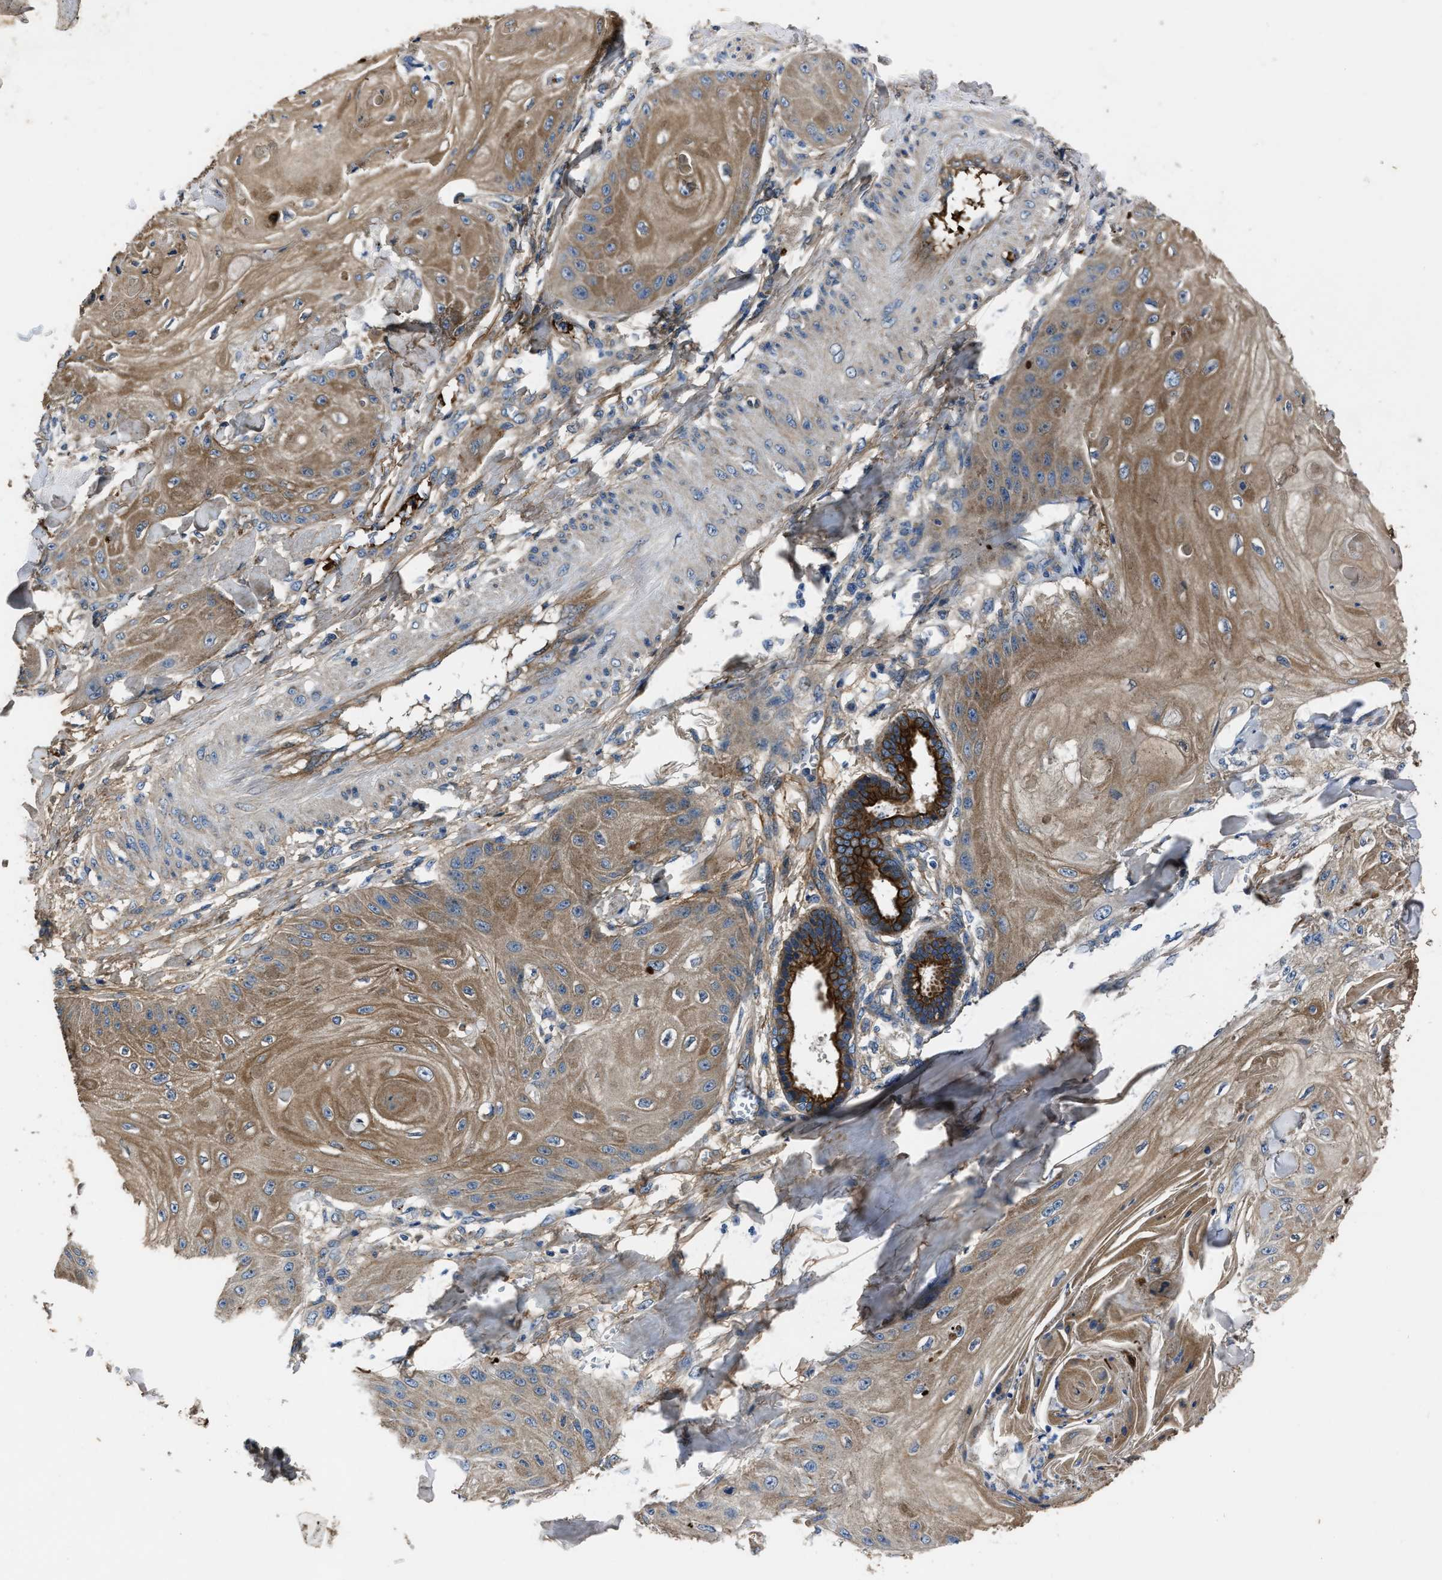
{"staining": {"intensity": "moderate", "quantity": ">75%", "location": "cytoplasmic/membranous"}, "tissue": "skin cancer", "cell_type": "Tumor cells", "image_type": "cancer", "snomed": [{"axis": "morphology", "description": "Squamous cell carcinoma, NOS"}, {"axis": "topography", "description": "Skin"}], "caption": "A brown stain labels moderate cytoplasmic/membranous expression of a protein in human skin cancer tumor cells.", "gene": "ERC1", "patient": {"sex": "male", "age": 74}}